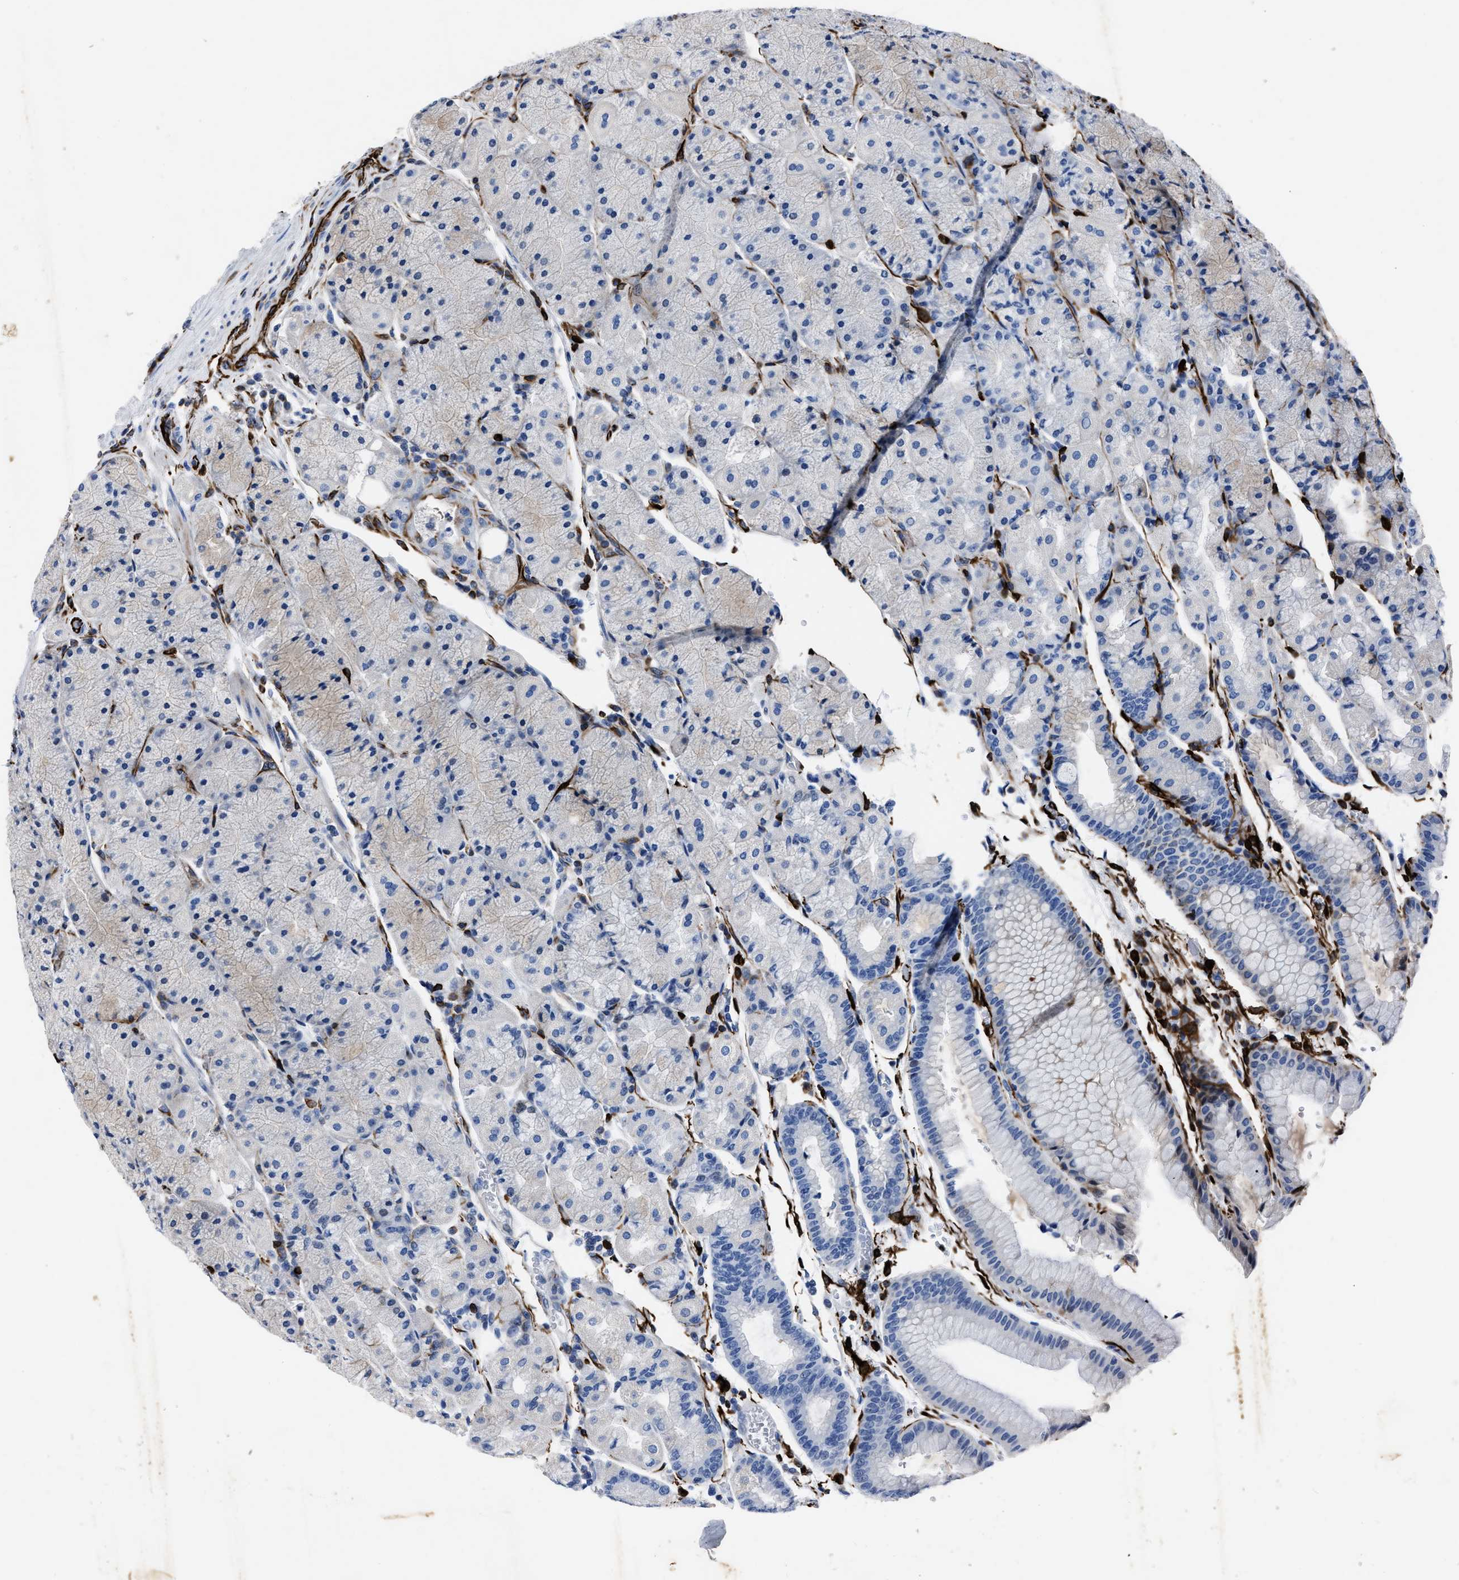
{"staining": {"intensity": "weak", "quantity": "<25%", "location": "cytoplasmic/membranous"}, "tissue": "stomach", "cell_type": "Glandular cells", "image_type": "normal", "snomed": [{"axis": "morphology", "description": "Normal tissue, NOS"}, {"axis": "morphology", "description": "Carcinoid, malignant, NOS"}, {"axis": "topography", "description": "Stomach, upper"}], "caption": "Glandular cells show no significant protein expression in unremarkable stomach. (DAB (3,3'-diaminobenzidine) immunohistochemistry (IHC) with hematoxylin counter stain).", "gene": "OR10G3", "patient": {"sex": "male", "age": 39}}